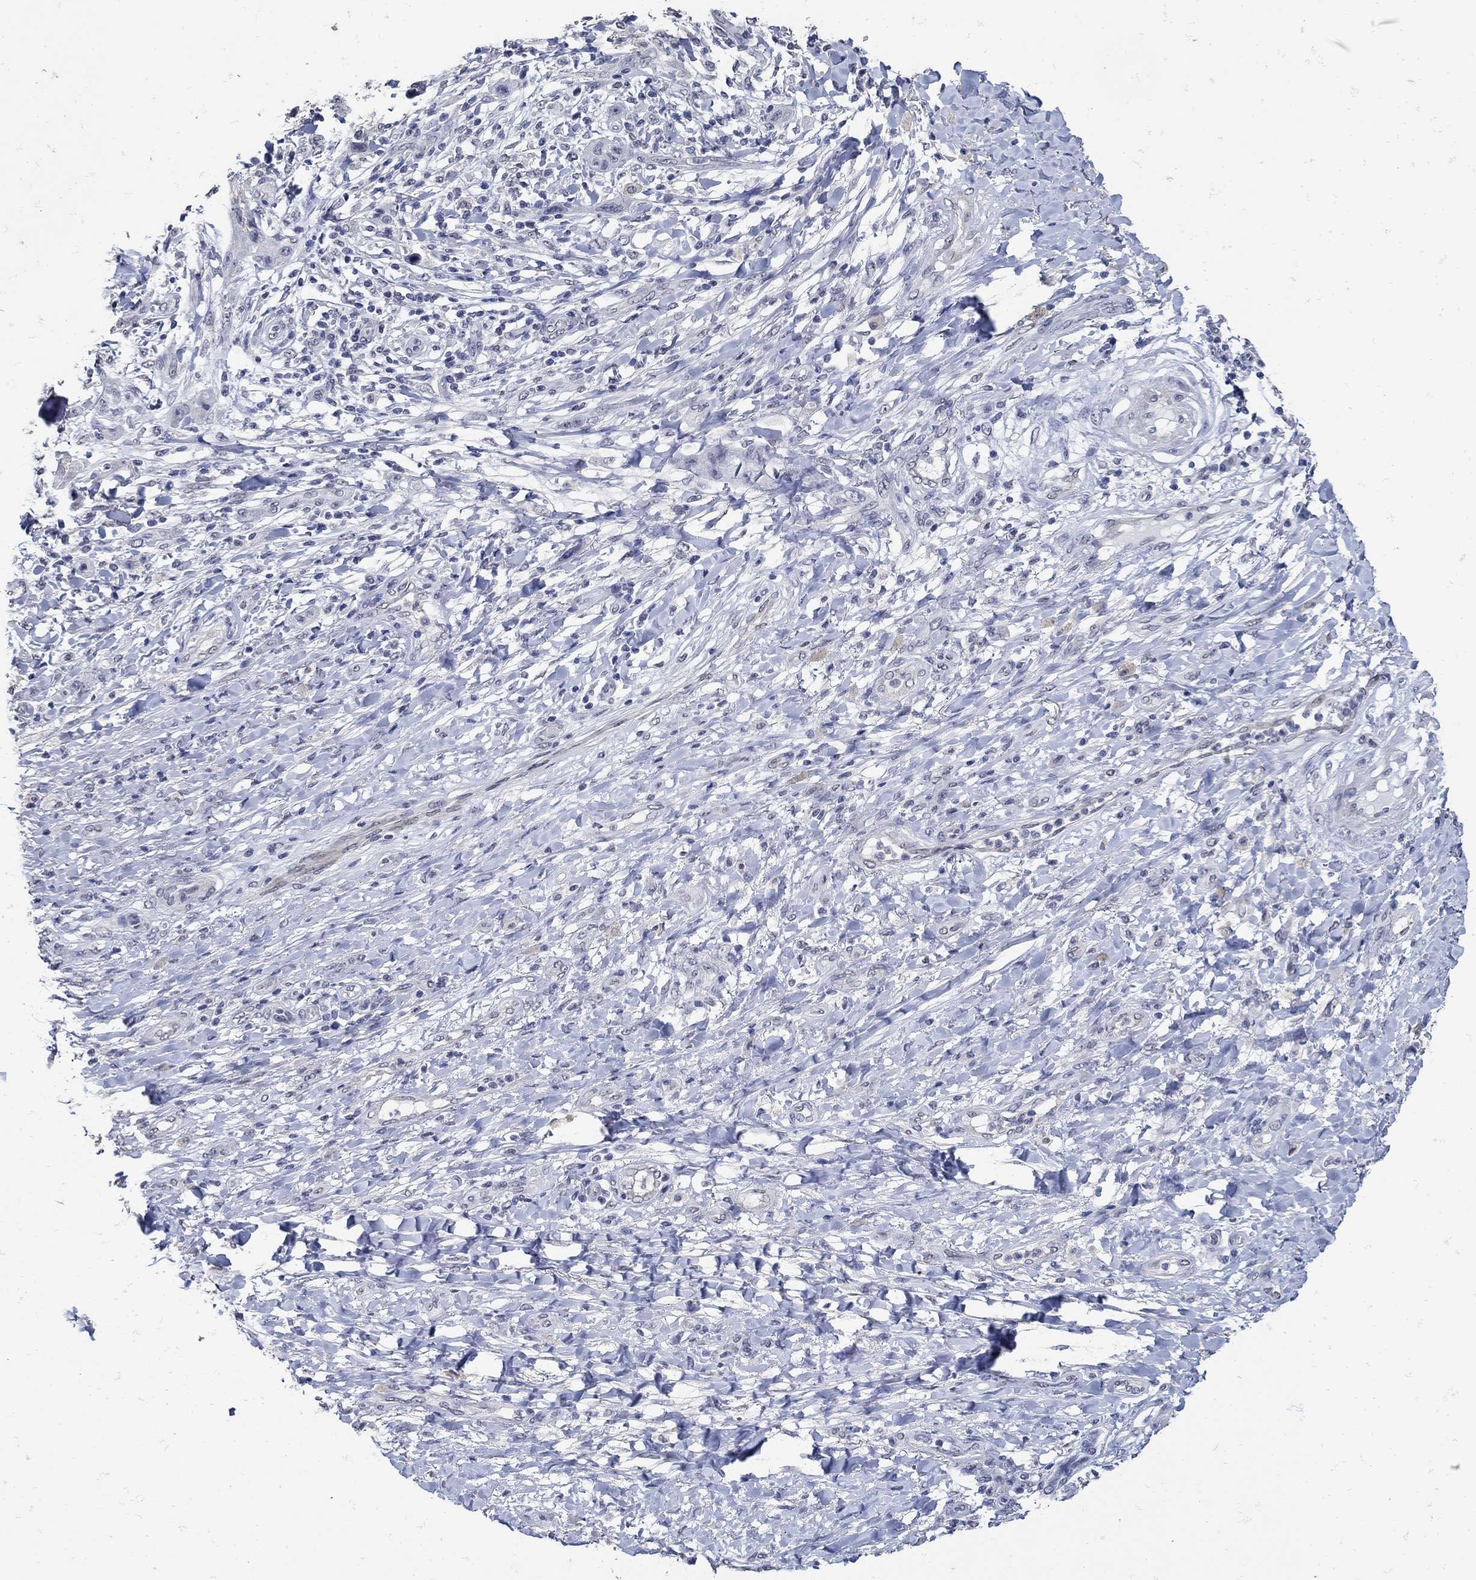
{"staining": {"intensity": "negative", "quantity": "none", "location": "none"}, "tissue": "skin cancer", "cell_type": "Tumor cells", "image_type": "cancer", "snomed": [{"axis": "morphology", "description": "Squamous cell carcinoma, NOS"}, {"axis": "topography", "description": "Skin"}], "caption": "Histopathology image shows no significant protein expression in tumor cells of skin squamous cell carcinoma.", "gene": "KCNN3", "patient": {"sex": "male", "age": 62}}